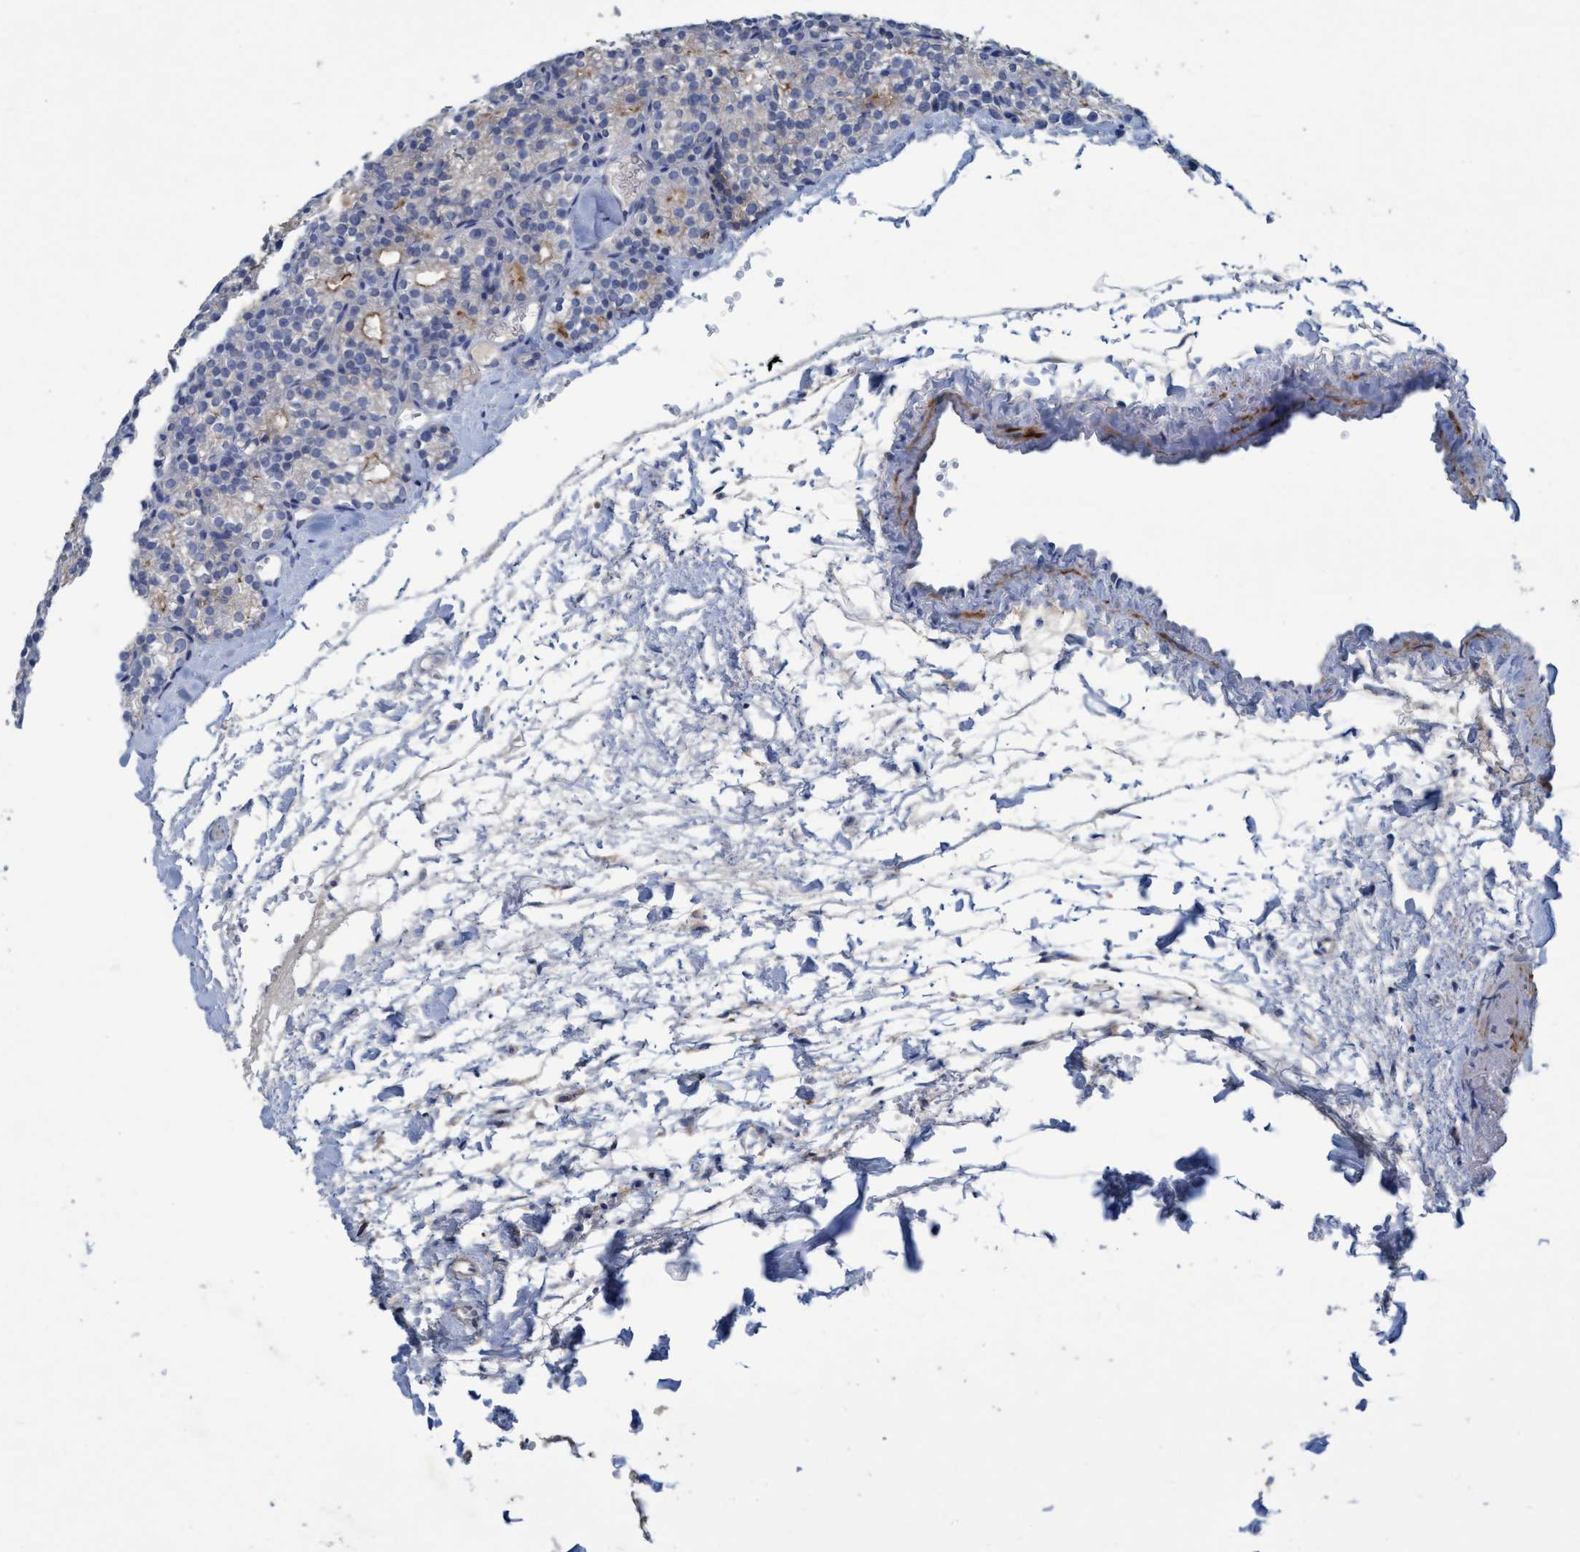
{"staining": {"intensity": "weak", "quantity": "<25%", "location": "cytoplasmic/membranous"}, "tissue": "parathyroid gland", "cell_type": "Glandular cells", "image_type": "normal", "snomed": [{"axis": "morphology", "description": "Normal tissue, NOS"}, {"axis": "topography", "description": "Parathyroid gland"}], "caption": "High magnification brightfield microscopy of benign parathyroid gland stained with DAB (brown) and counterstained with hematoxylin (blue): glandular cells show no significant staining. The staining was performed using DAB to visualize the protein expression in brown, while the nuclei were stained in blue with hematoxylin (Magnification: 20x).", "gene": "GULP1", "patient": {"sex": "female", "age": 64}}